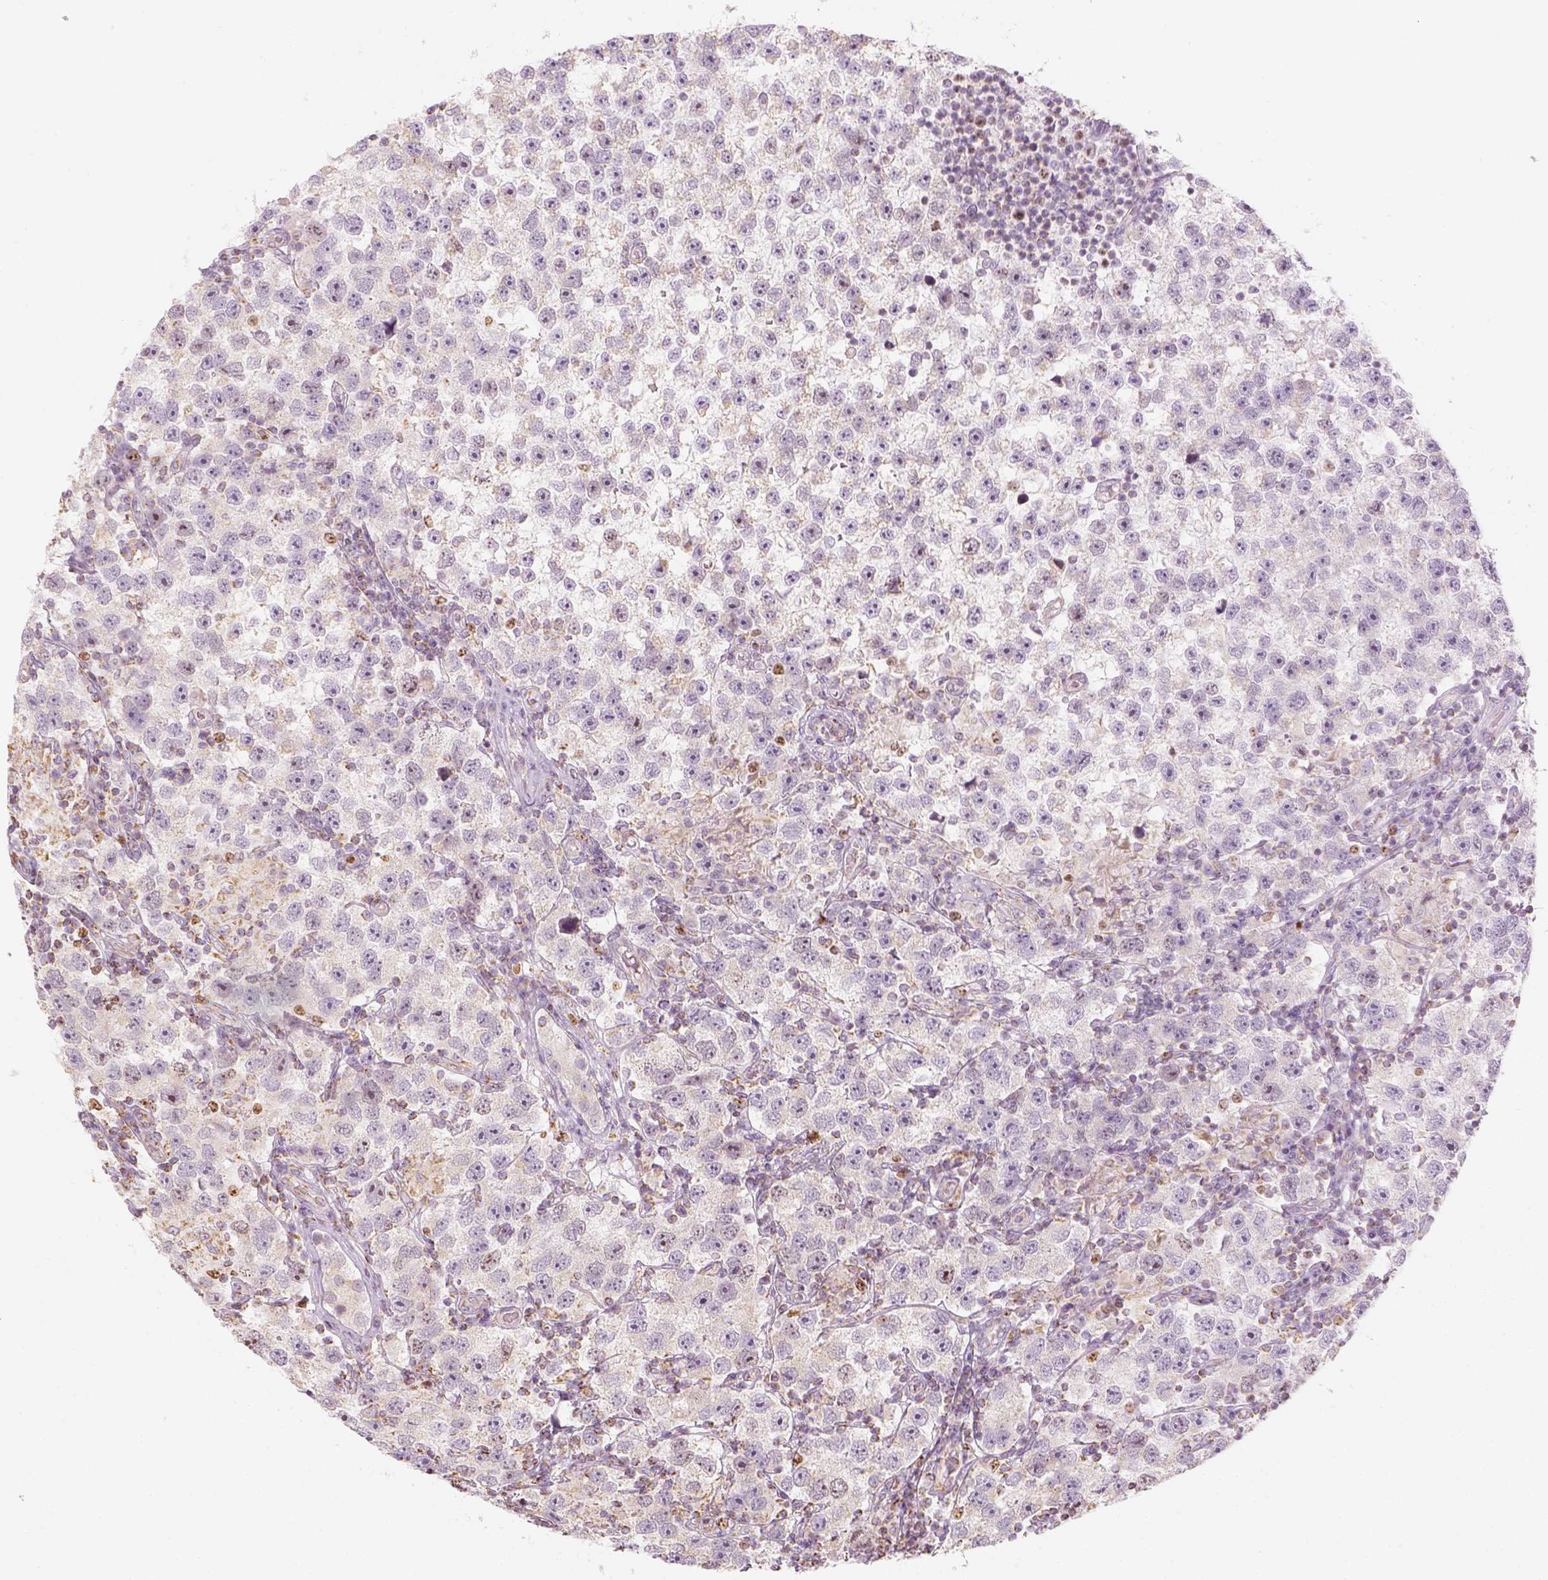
{"staining": {"intensity": "negative", "quantity": "none", "location": "none"}, "tissue": "testis cancer", "cell_type": "Tumor cells", "image_type": "cancer", "snomed": [{"axis": "morphology", "description": "Seminoma, NOS"}, {"axis": "topography", "description": "Testis"}], "caption": "The immunohistochemistry (IHC) histopathology image has no significant positivity in tumor cells of testis cancer (seminoma) tissue.", "gene": "LCA5", "patient": {"sex": "male", "age": 26}}